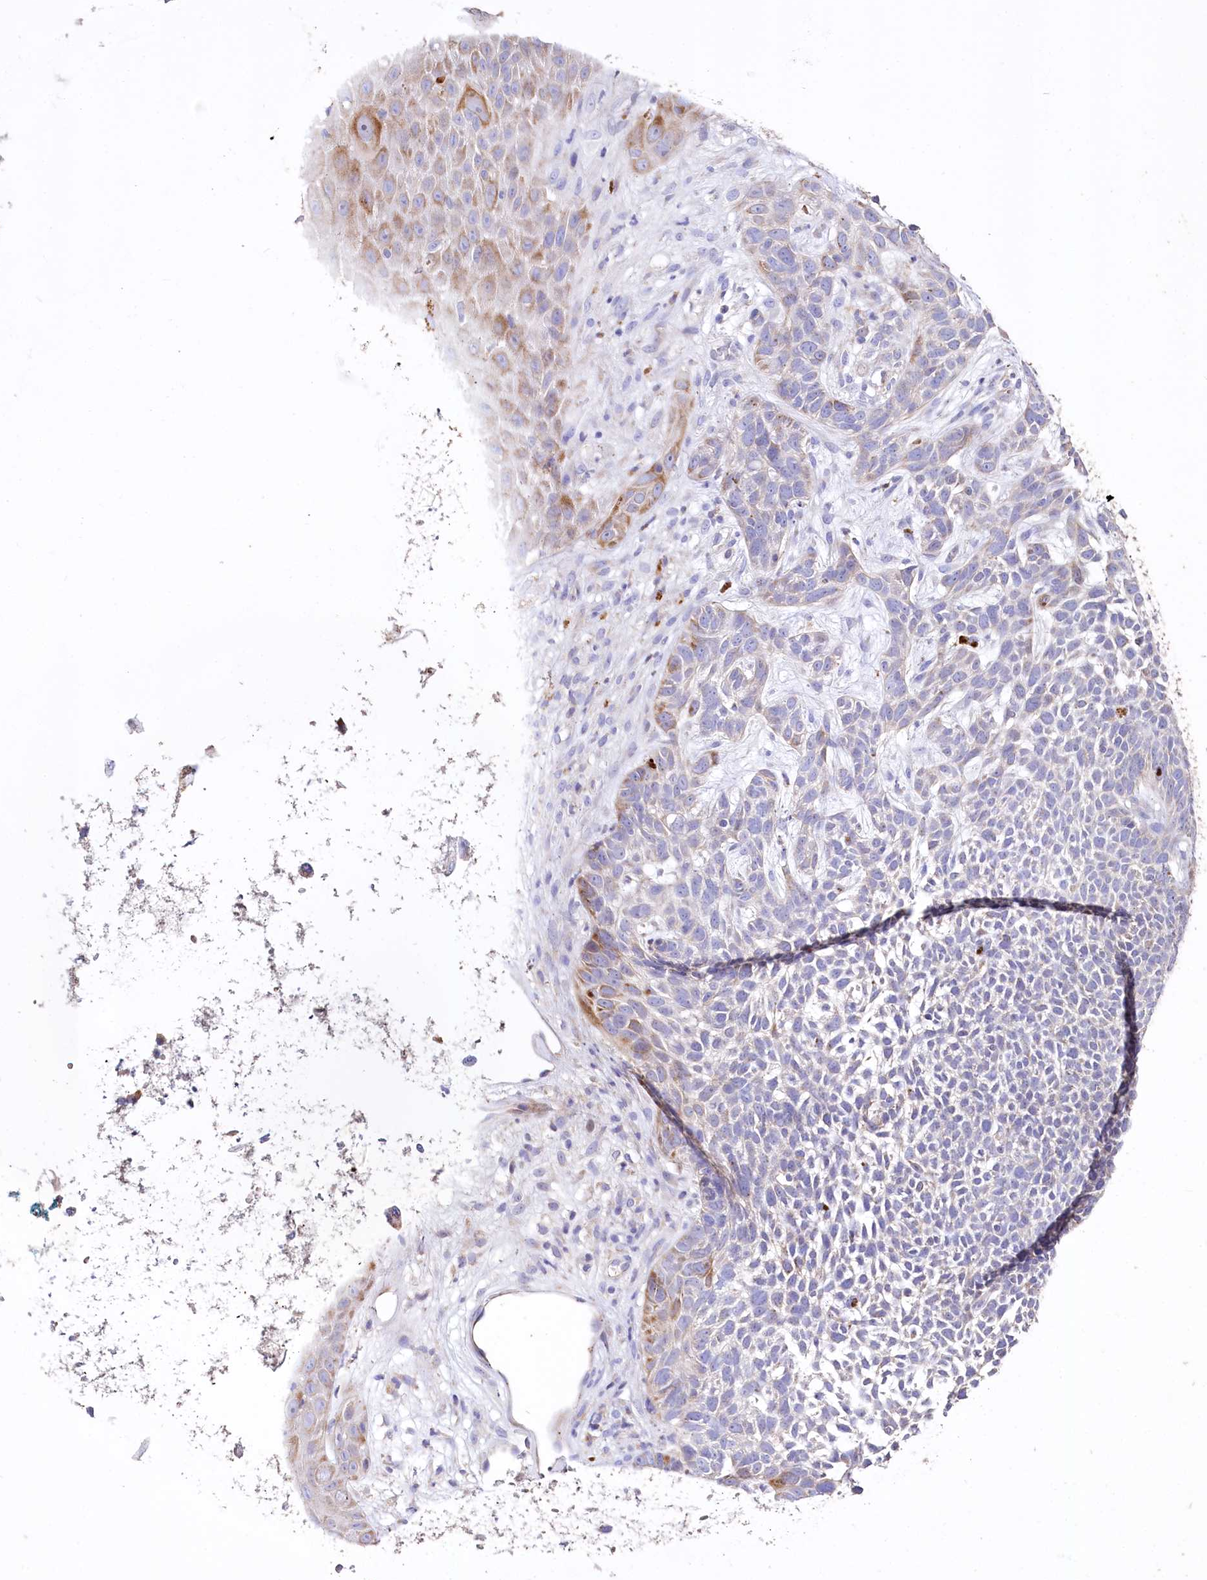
{"staining": {"intensity": "moderate", "quantity": "<25%", "location": "cytoplasmic/membranous"}, "tissue": "skin cancer", "cell_type": "Tumor cells", "image_type": "cancer", "snomed": [{"axis": "morphology", "description": "Basal cell carcinoma"}, {"axis": "topography", "description": "Skin"}], "caption": "A high-resolution micrograph shows IHC staining of skin cancer, which displays moderate cytoplasmic/membranous staining in approximately <25% of tumor cells.", "gene": "PTER", "patient": {"sex": "female", "age": 84}}